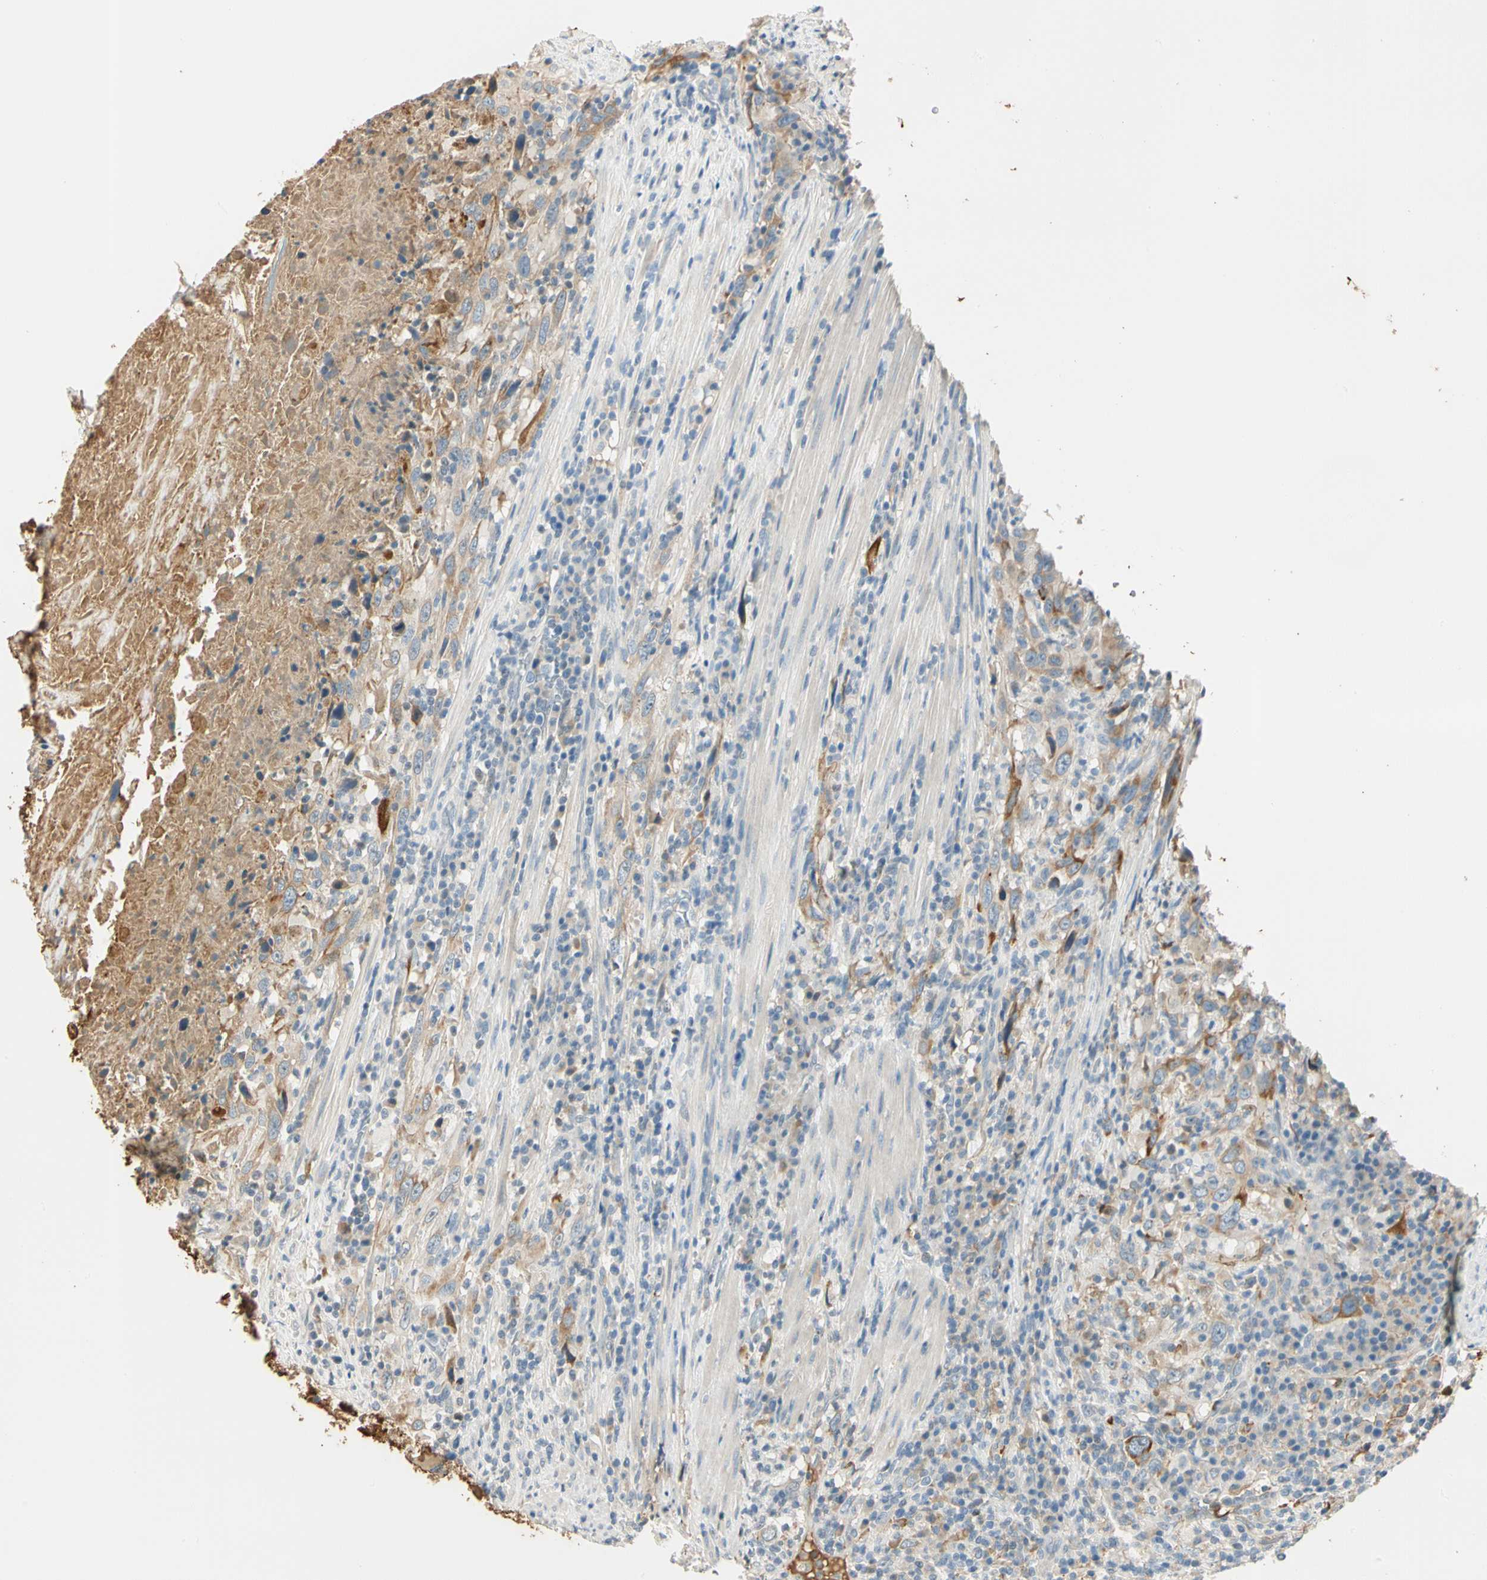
{"staining": {"intensity": "weak", "quantity": ">75%", "location": "cytoplasmic/membranous"}, "tissue": "urothelial cancer", "cell_type": "Tumor cells", "image_type": "cancer", "snomed": [{"axis": "morphology", "description": "Urothelial carcinoma, High grade"}, {"axis": "topography", "description": "Urinary bladder"}], "caption": "Urothelial carcinoma (high-grade) tissue exhibits weak cytoplasmic/membranous expression in approximately >75% of tumor cells, visualized by immunohistochemistry. Nuclei are stained in blue.", "gene": "LAMB3", "patient": {"sex": "male", "age": 61}}